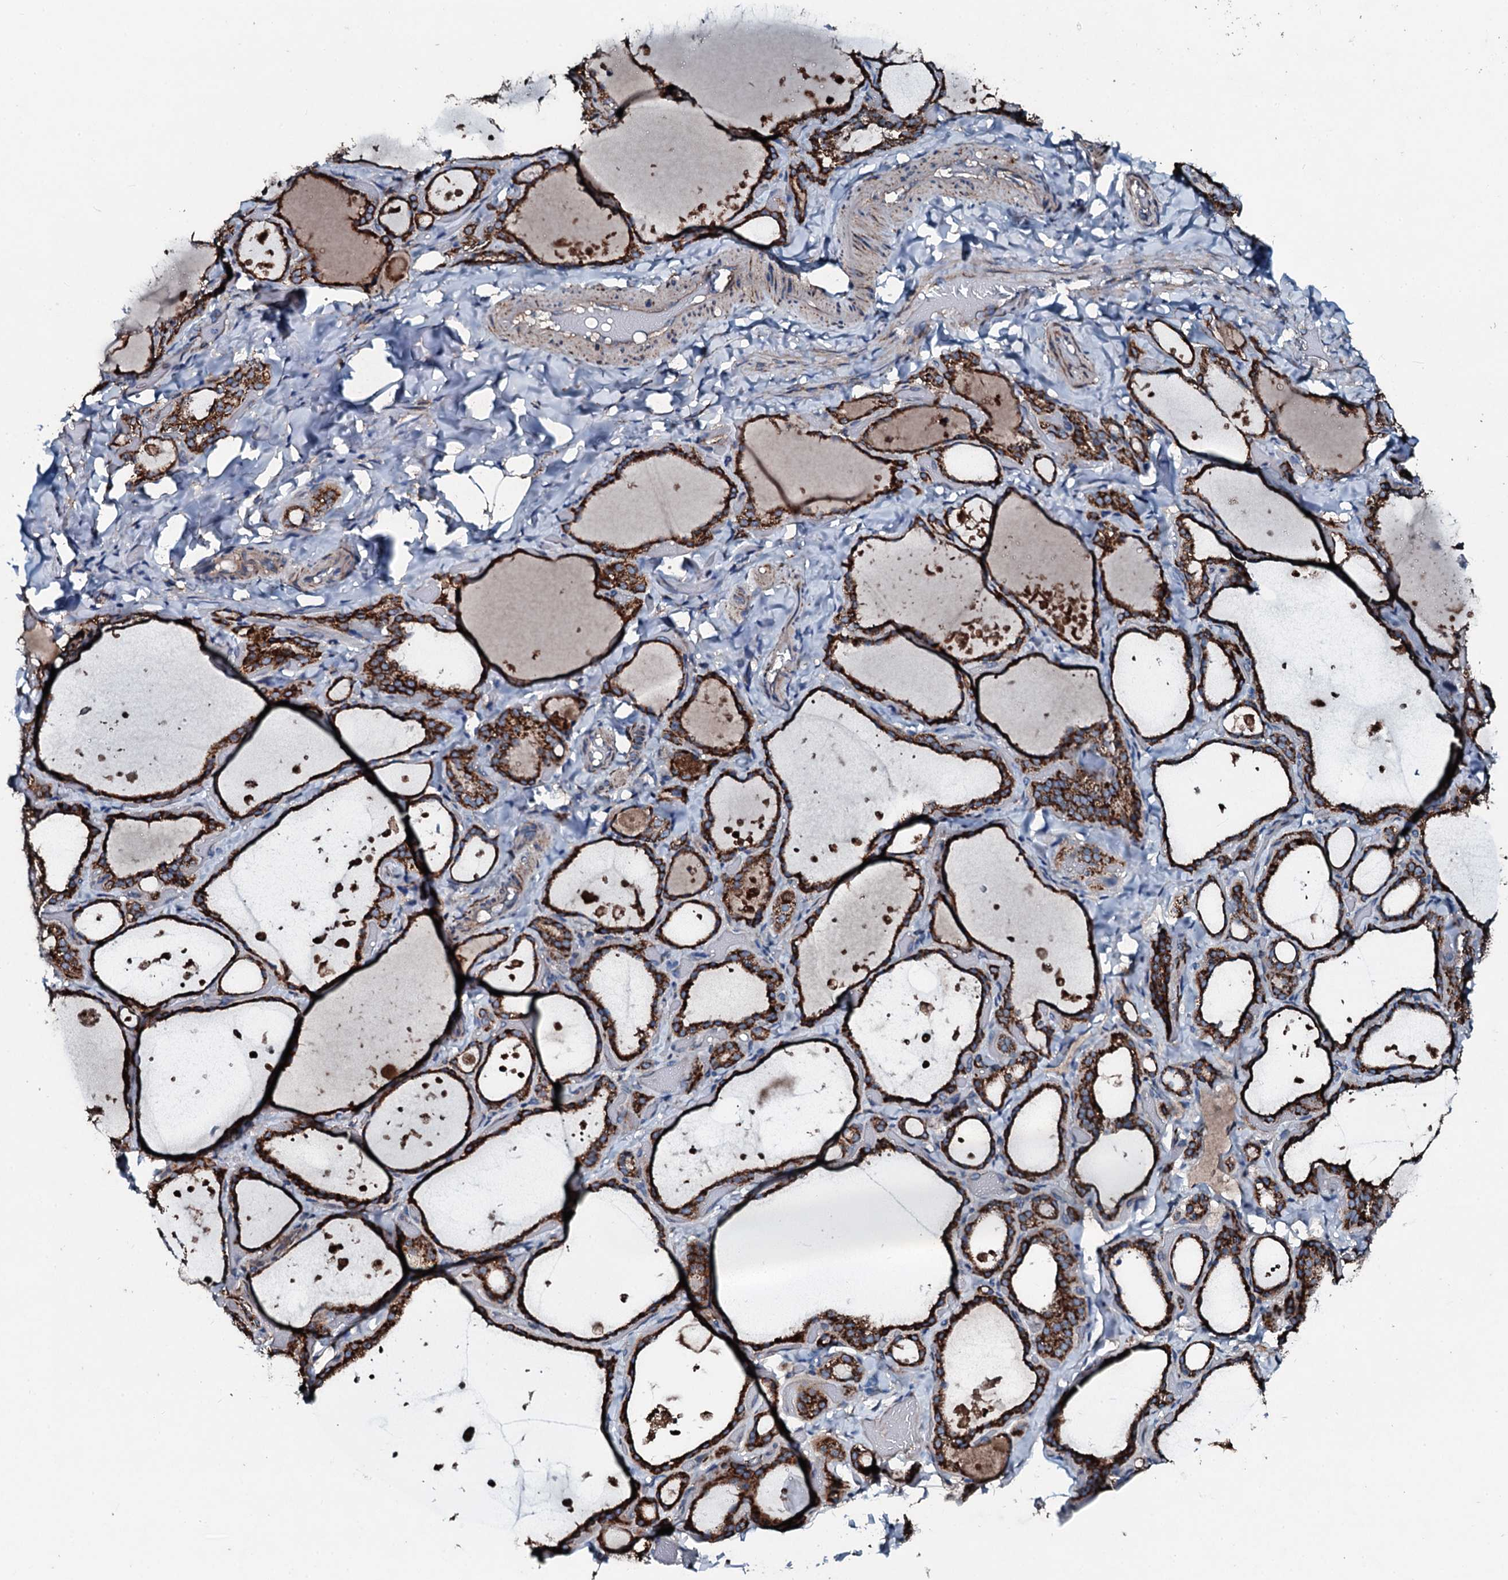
{"staining": {"intensity": "strong", "quantity": ">75%", "location": "cytoplasmic/membranous"}, "tissue": "thyroid gland", "cell_type": "Glandular cells", "image_type": "normal", "snomed": [{"axis": "morphology", "description": "Normal tissue, NOS"}, {"axis": "topography", "description": "Thyroid gland"}], "caption": "Protein expression analysis of normal thyroid gland demonstrates strong cytoplasmic/membranous expression in about >75% of glandular cells.", "gene": "ACSS3", "patient": {"sex": "female", "age": 44}}